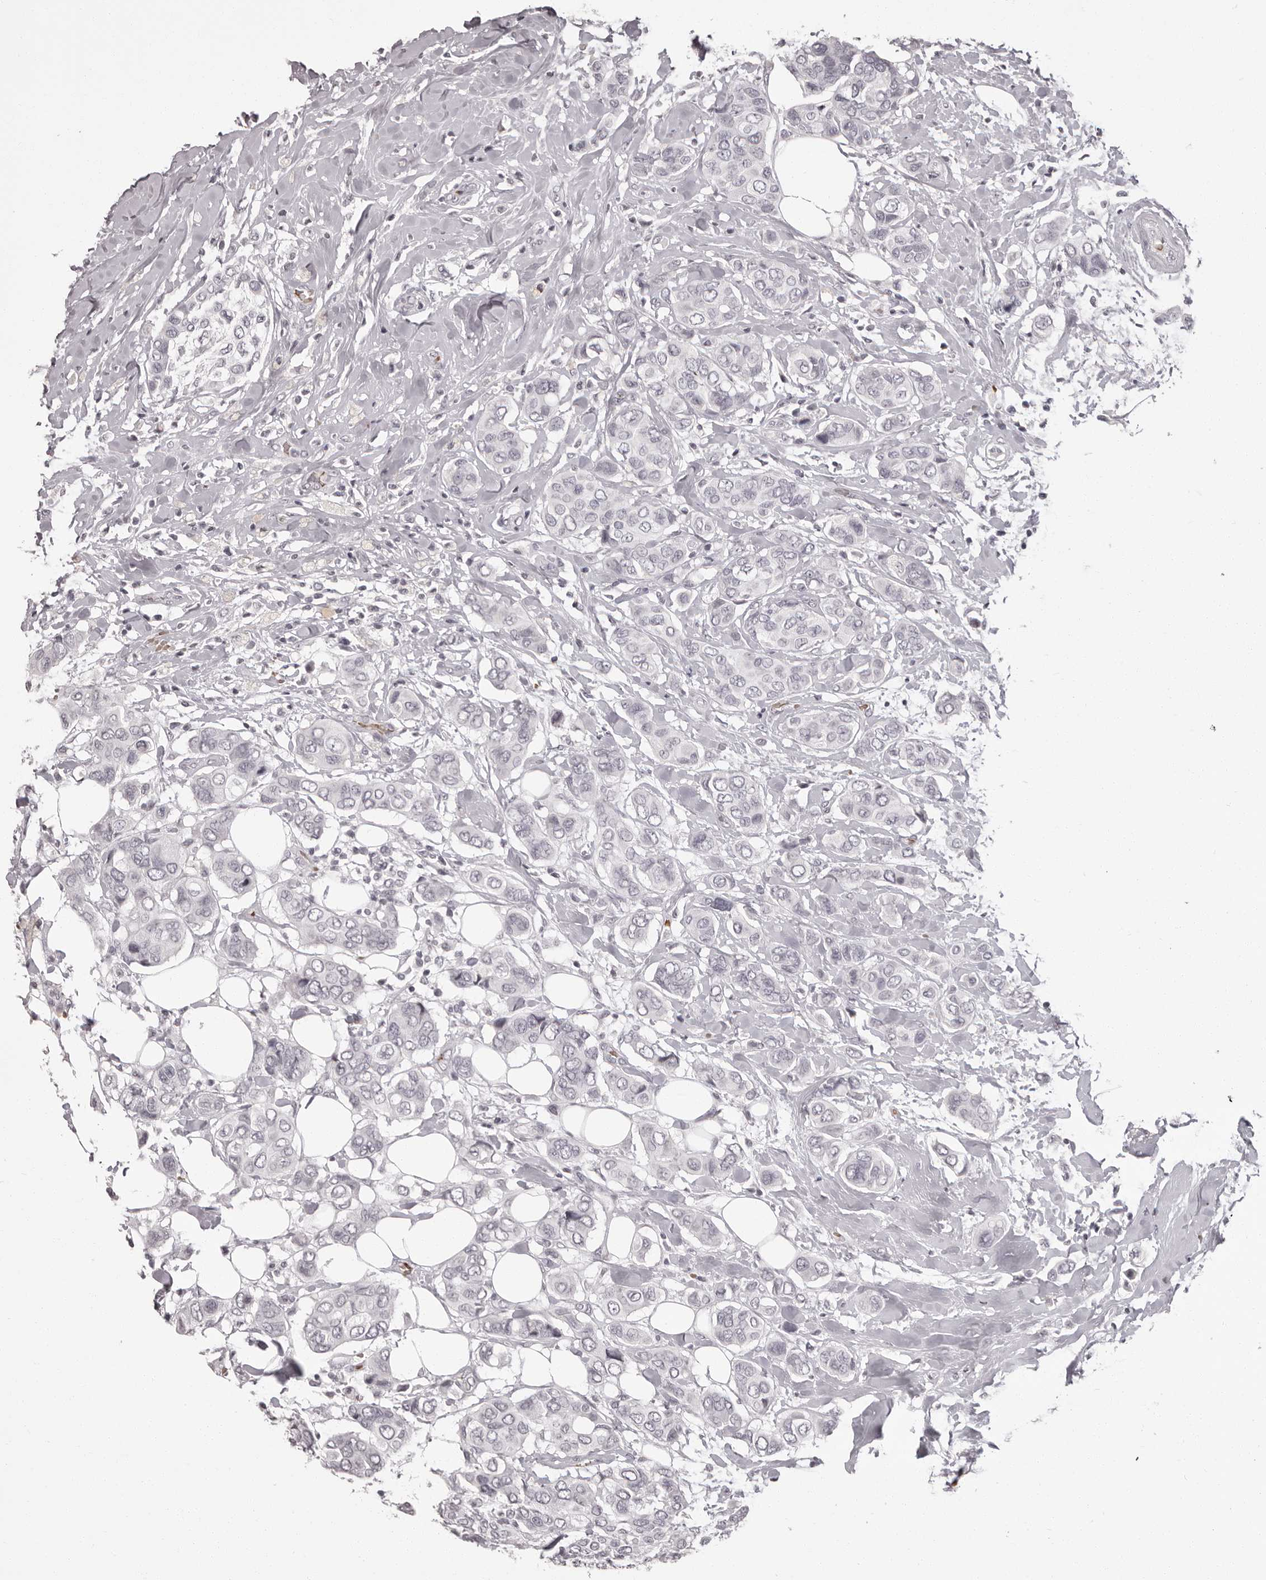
{"staining": {"intensity": "negative", "quantity": "none", "location": "none"}, "tissue": "breast cancer", "cell_type": "Tumor cells", "image_type": "cancer", "snomed": [{"axis": "morphology", "description": "Lobular carcinoma"}, {"axis": "topography", "description": "Breast"}], "caption": "A photomicrograph of human breast cancer (lobular carcinoma) is negative for staining in tumor cells.", "gene": "C8orf74", "patient": {"sex": "female", "age": 51}}